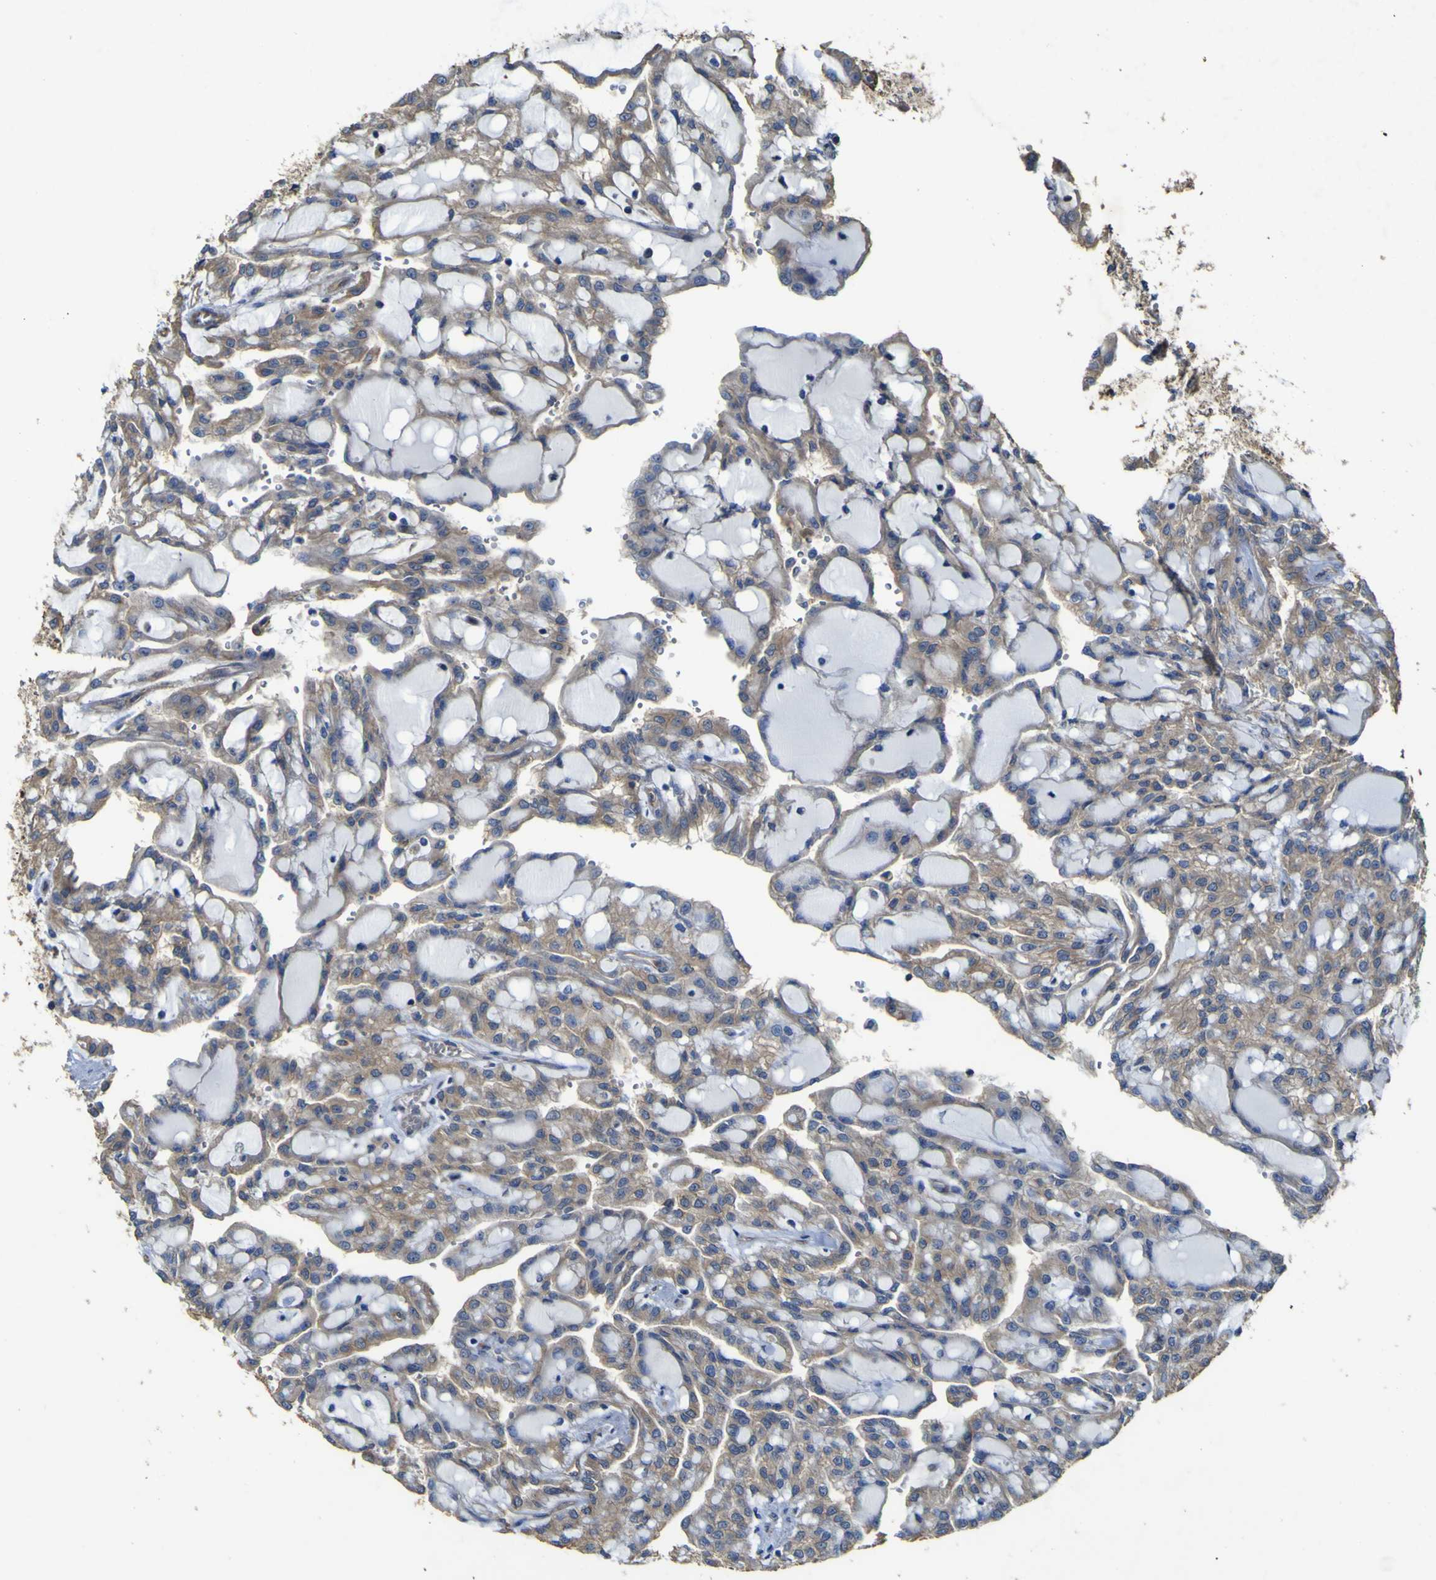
{"staining": {"intensity": "weak", "quantity": ">75%", "location": "cytoplasmic/membranous"}, "tissue": "renal cancer", "cell_type": "Tumor cells", "image_type": "cancer", "snomed": [{"axis": "morphology", "description": "Adenocarcinoma, NOS"}, {"axis": "topography", "description": "Kidney"}], "caption": "About >75% of tumor cells in renal cancer (adenocarcinoma) show weak cytoplasmic/membranous protein staining as visualized by brown immunohistochemical staining.", "gene": "TNFSF15", "patient": {"sex": "male", "age": 63}}